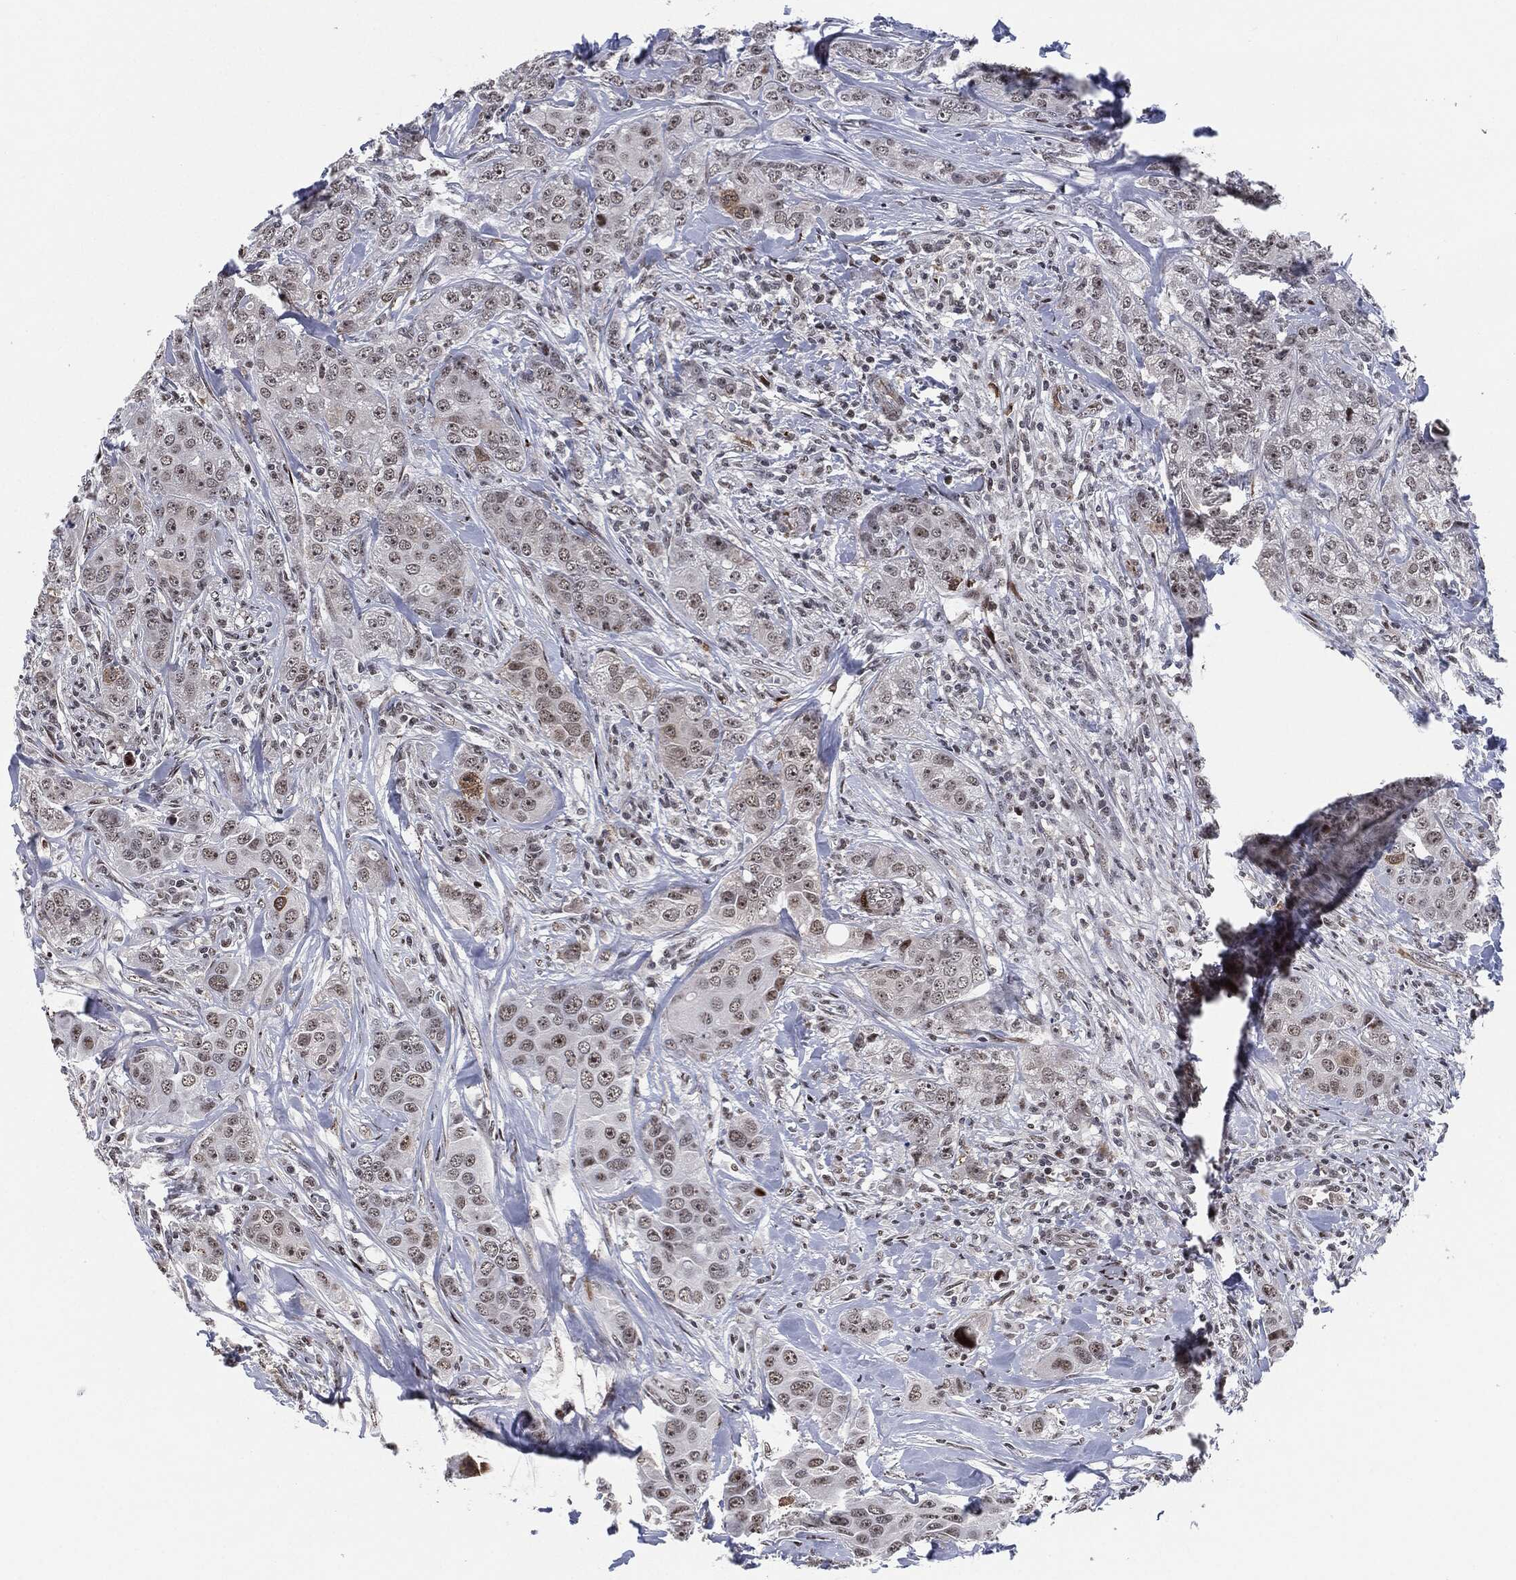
{"staining": {"intensity": "strong", "quantity": "<25%", "location": "nuclear"}, "tissue": "breast cancer", "cell_type": "Tumor cells", "image_type": "cancer", "snomed": [{"axis": "morphology", "description": "Duct carcinoma"}, {"axis": "topography", "description": "Breast"}], "caption": "A medium amount of strong nuclear positivity is seen in about <25% of tumor cells in breast cancer tissue. (brown staining indicates protein expression, while blue staining denotes nuclei).", "gene": "AKT2", "patient": {"sex": "female", "age": 43}}